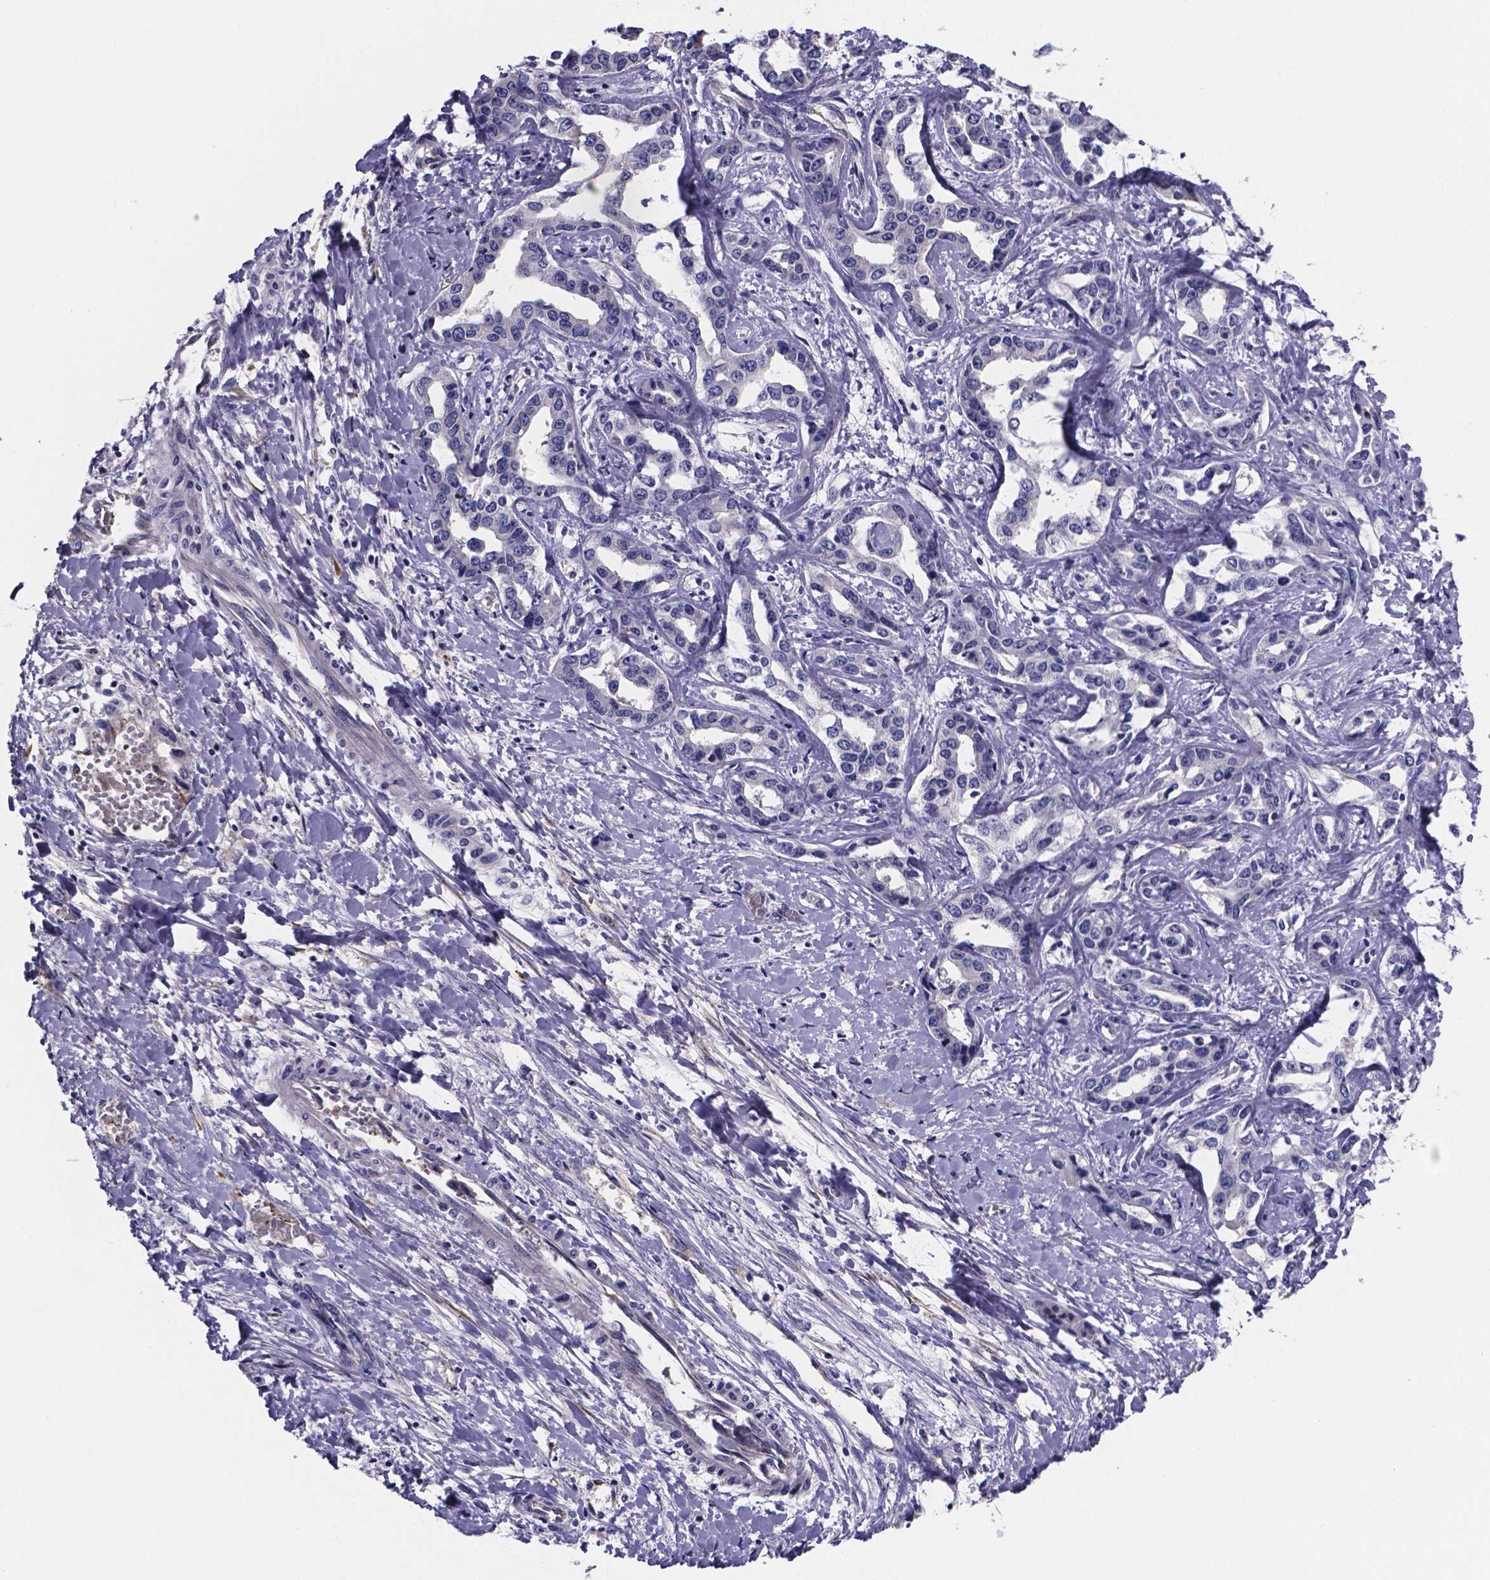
{"staining": {"intensity": "negative", "quantity": "none", "location": "none"}, "tissue": "liver cancer", "cell_type": "Tumor cells", "image_type": "cancer", "snomed": [{"axis": "morphology", "description": "Cholangiocarcinoma"}, {"axis": "topography", "description": "Liver"}], "caption": "A micrograph of human liver cancer (cholangiocarcinoma) is negative for staining in tumor cells. (Brightfield microscopy of DAB (3,3'-diaminobenzidine) immunohistochemistry (IHC) at high magnification).", "gene": "SFRP4", "patient": {"sex": "male", "age": 59}}